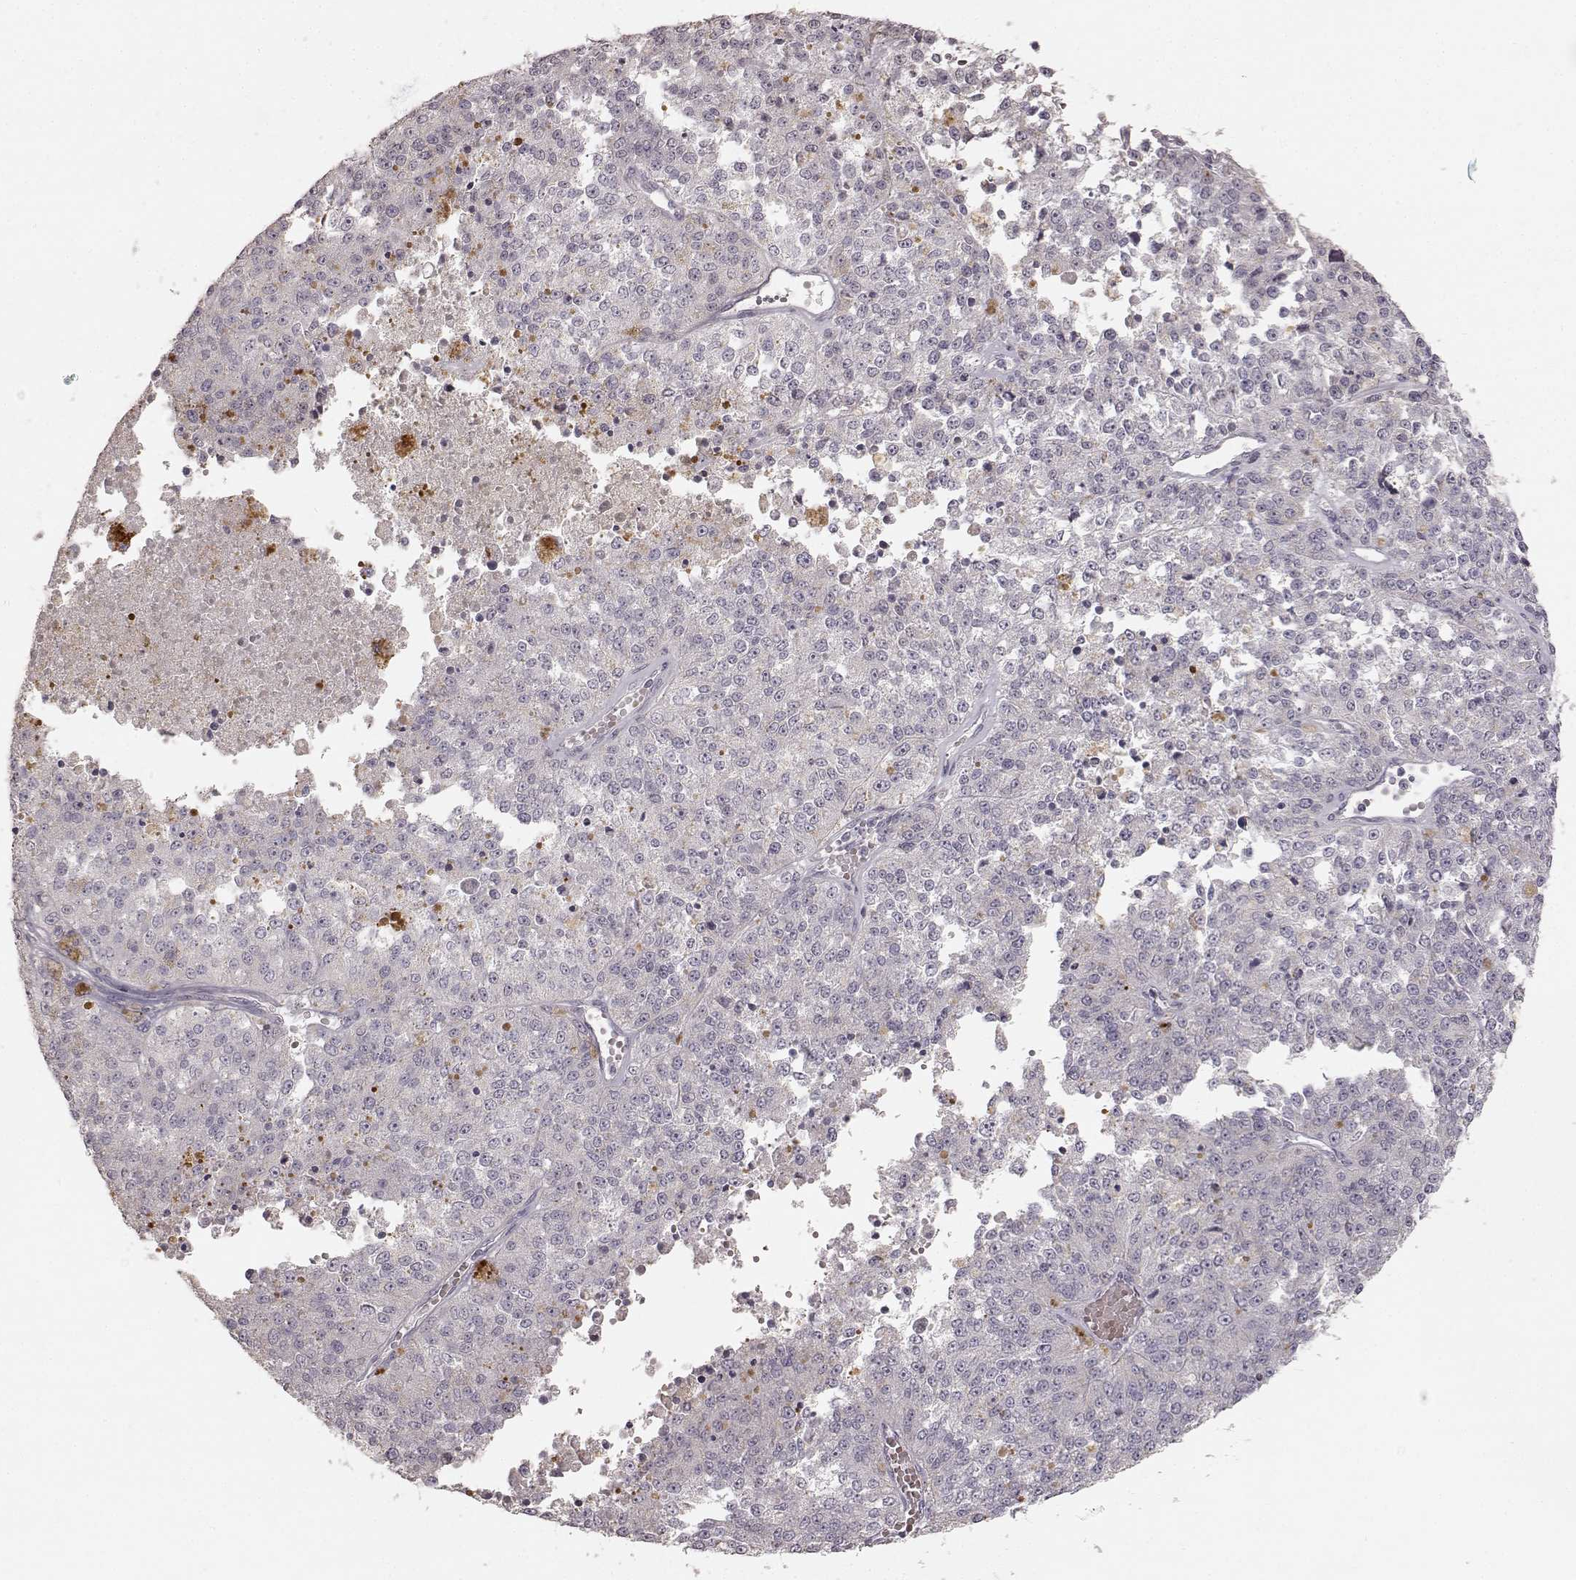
{"staining": {"intensity": "negative", "quantity": "none", "location": "none"}, "tissue": "melanoma", "cell_type": "Tumor cells", "image_type": "cancer", "snomed": [{"axis": "morphology", "description": "Malignant melanoma, Metastatic site"}, {"axis": "topography", "description": "Lymph node"}], "caption": "Image shows no protein expression in tumor cells of melanoma tissue. (Immunohistochemistry (ihc), brightfield microscopy, high magnification).", "gene": "PRLHR", "patient": {"sex": "female", "age": 64}}